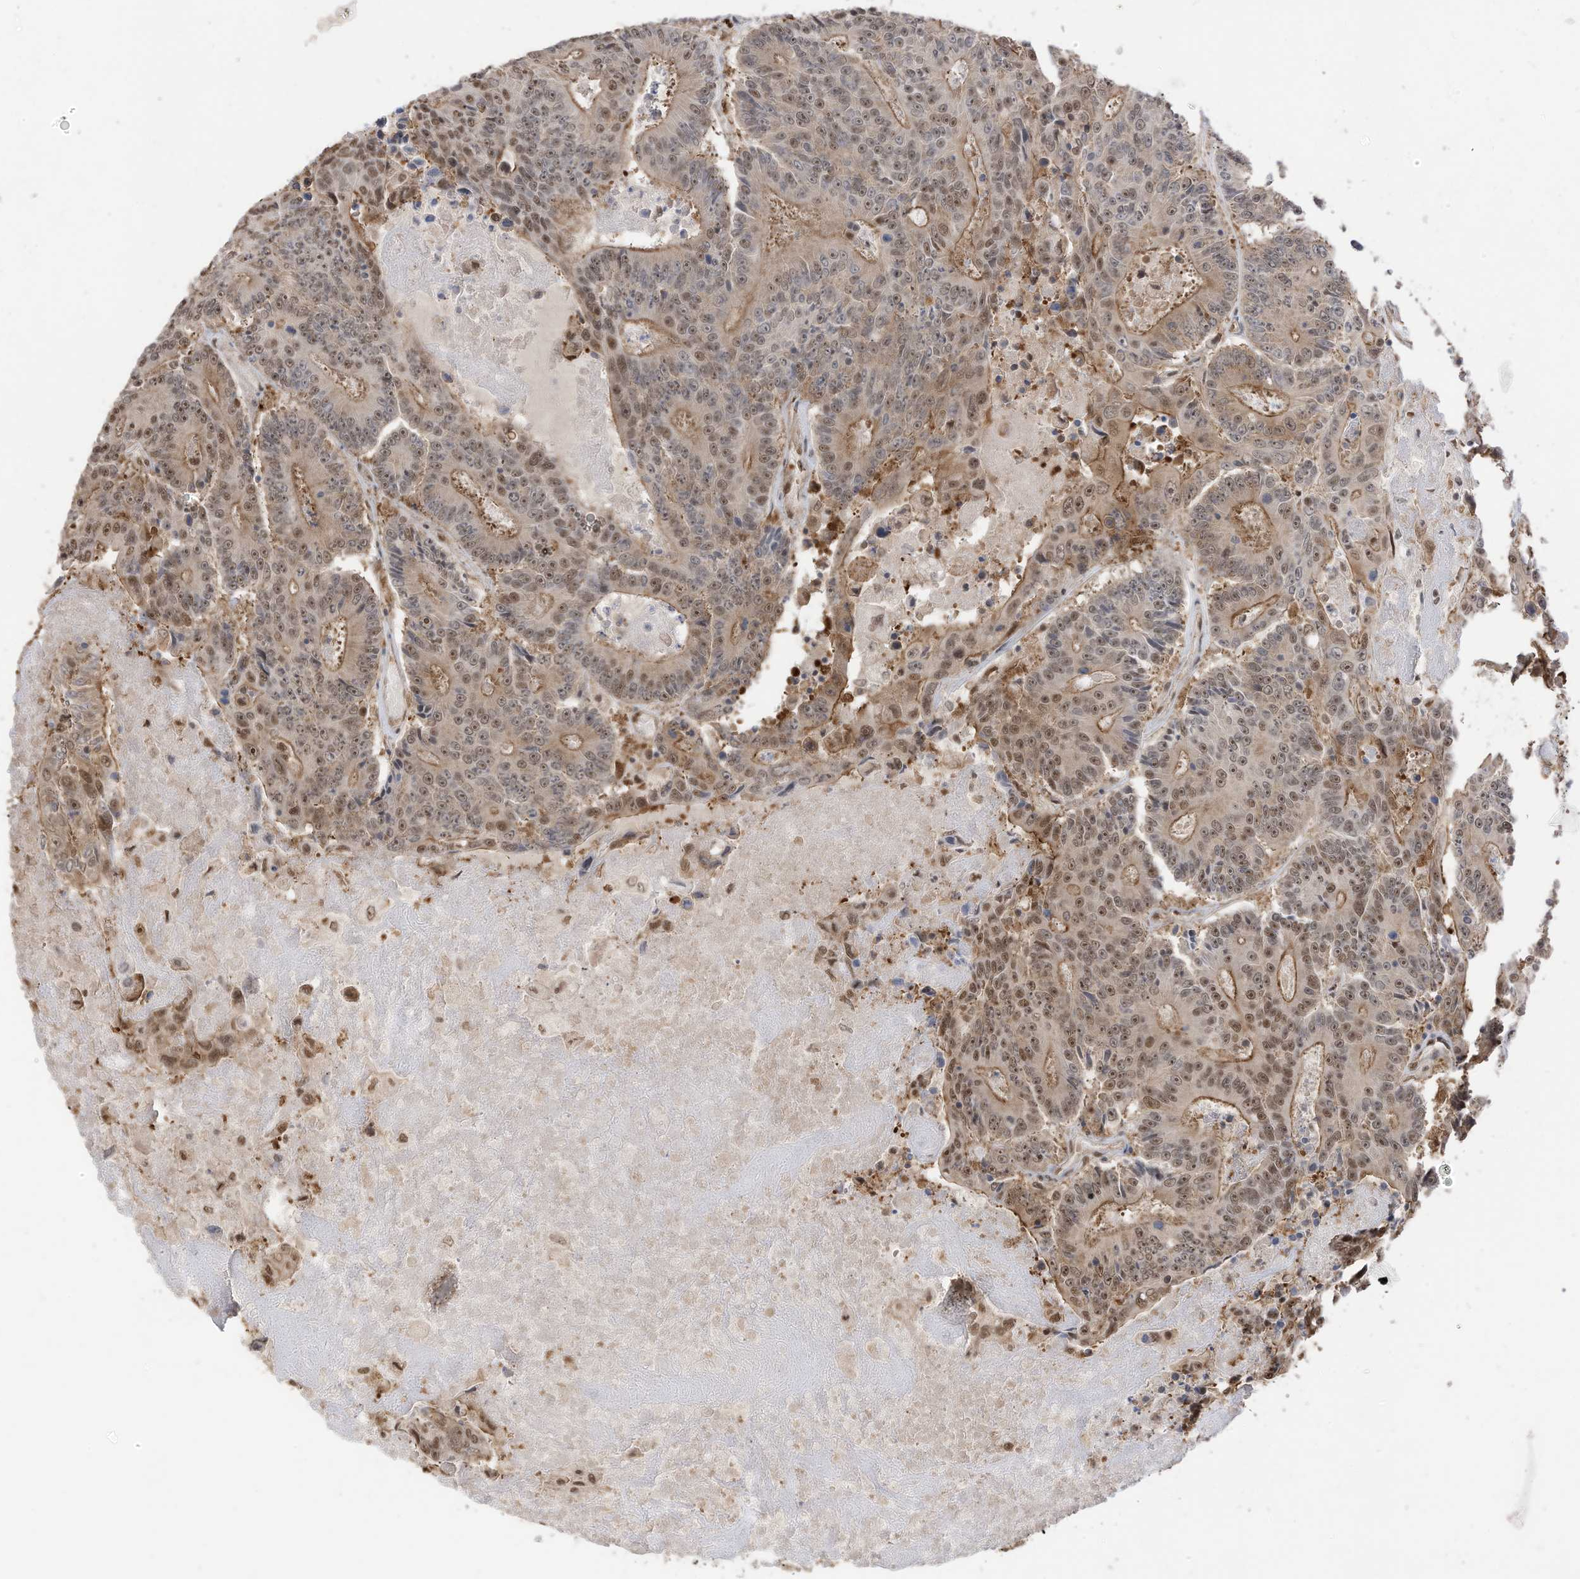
{"staining": {"intensity": "moderate", "quantity": ">75%", "location": "cytoplasmic/membranous,nuclear"}, "tissue": "colorectal cancer", "cell_type": "Tumor cells", "image_type": "cancer", "snomed": [{"axis": "morphology", "description": "Adenocarcinoma, NOS"}, {"axis": "topography", "description": "Colon"}], "caption": "This image demonstrates IHC staining of colorectal cancer, with medium moderate cytoplasmic/membranous and nuclear staining in approximately >75% of tumor cells.", "gene": "ZNF195", "patient": {"sex": "male", "age": 83}}